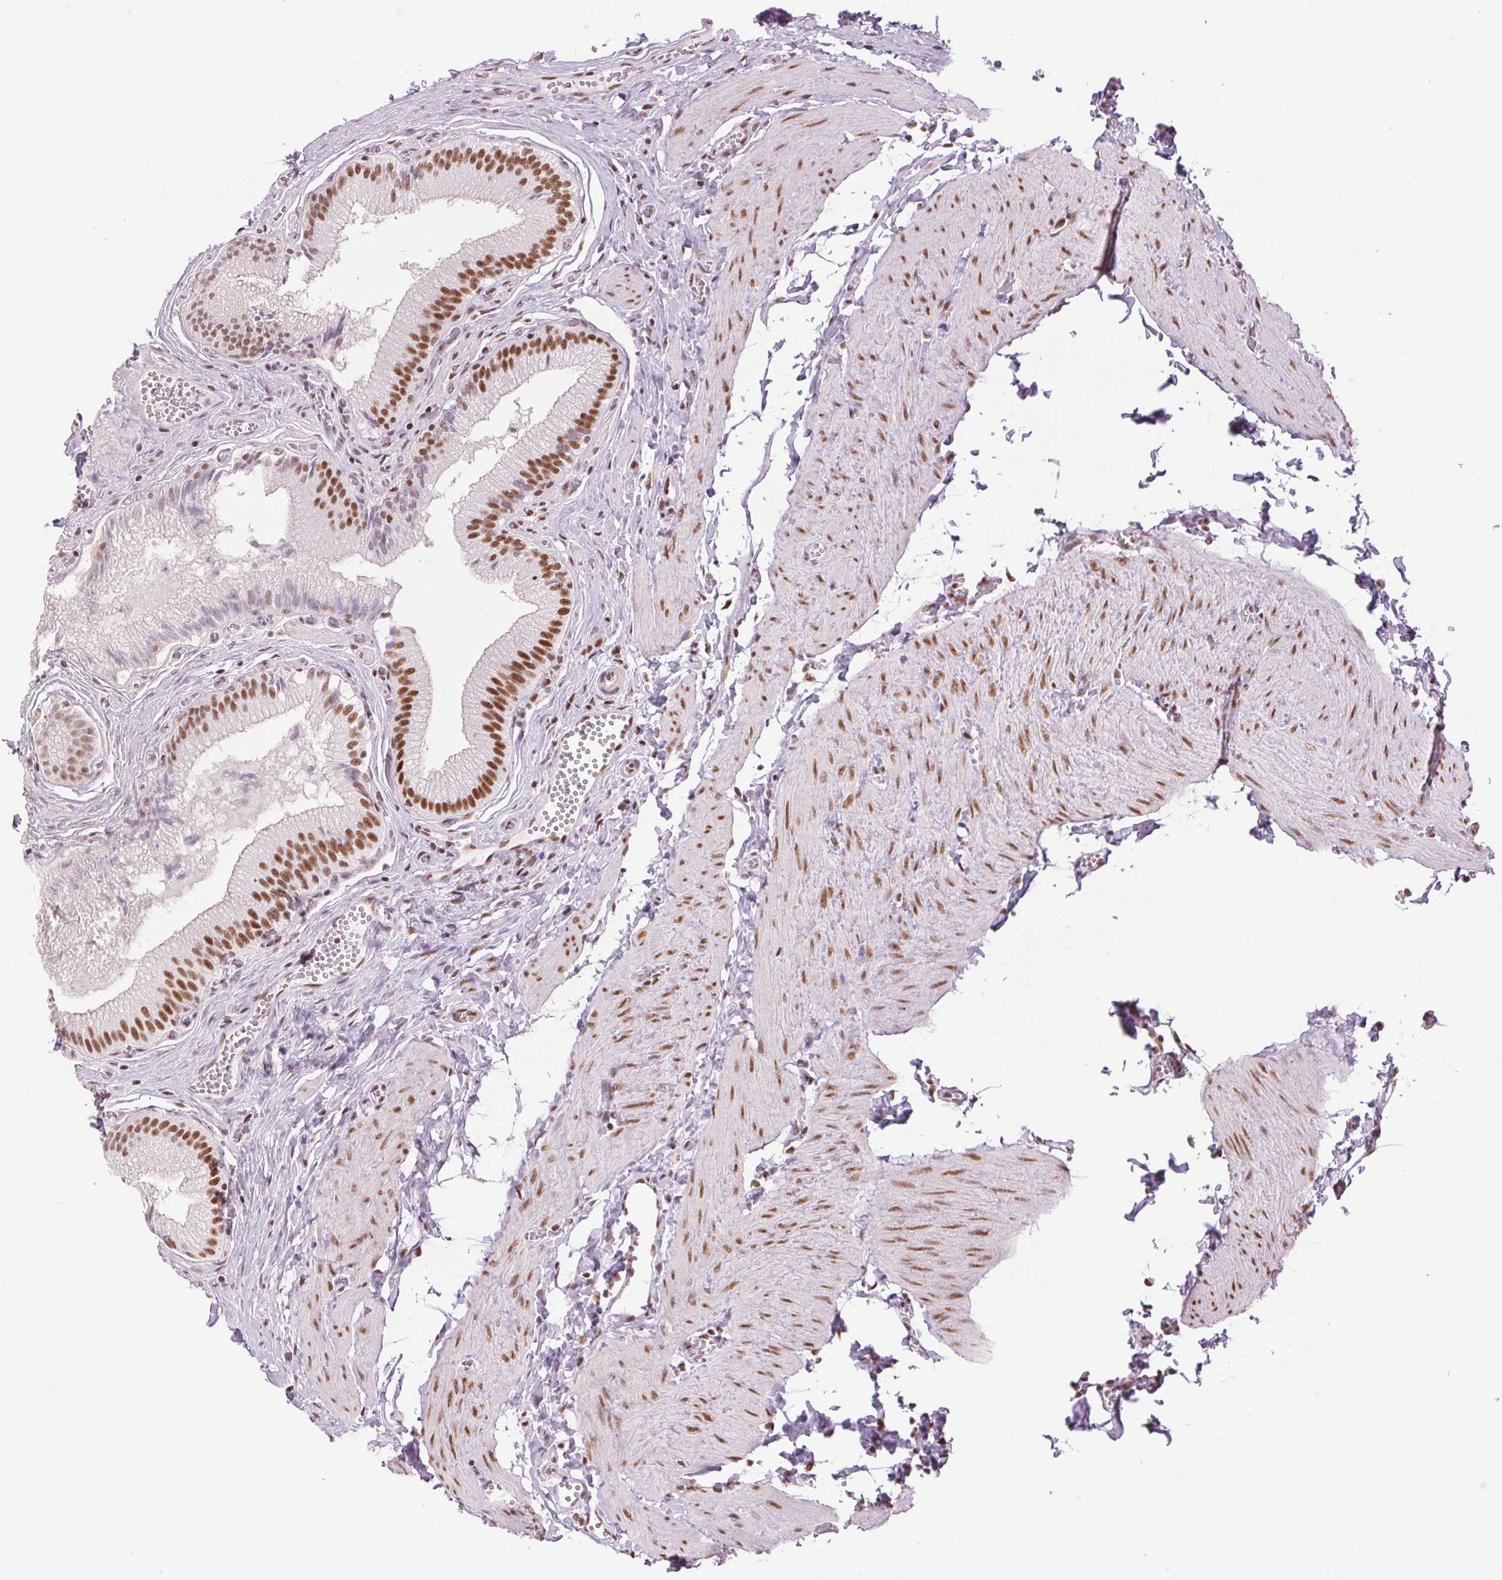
{"staining": {"intensity": "strong", "quantity": ">75%", "location": "nuclear"}, "tissue": "gallbladder", "cell_type": "Glandular cells", "image_type": "normal", "snomed": [{"axis": "morphology", "description": "Normal tissue, NOS"}, {"axis": "topography", "description": "Gallbladder"}, {"axis": "topography", "description": "Peripheral nerve tissue"}], "caption": "This micrograph shows immunohistochemistry (IHC) staining of normal human gallbladder, with high strong nuclear positivity in about >75% of glandular cells.", "gene": "ZFR2", "patient": {"sex": "male", "age": 17}}